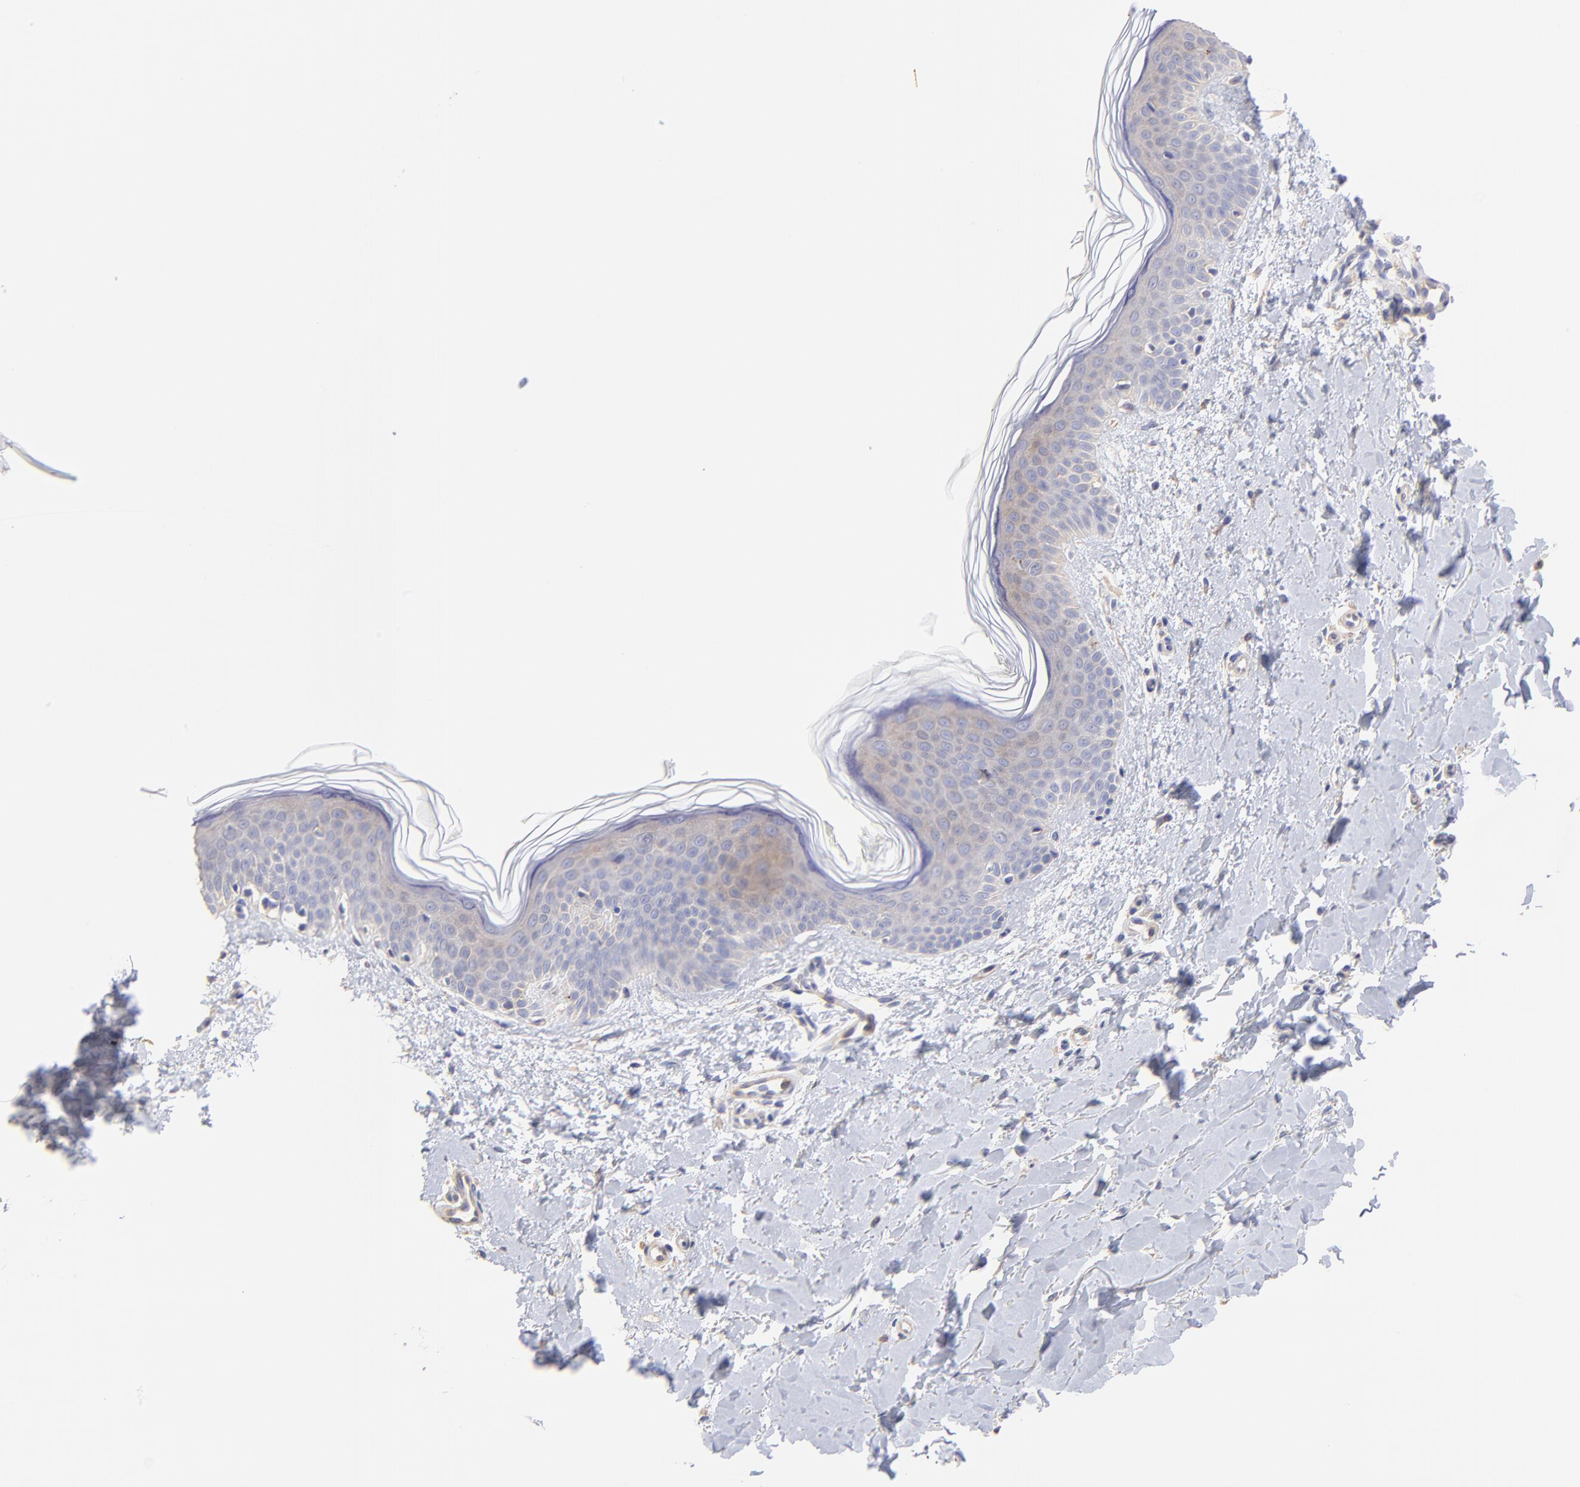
{"staining": {"intensity": "negative", "quantity": "none", "location": "none"}, "tissue": "skin", "cell_type": "Fibroblasts", "image_type": "normal", "snomed": [{"axis": "morphology", "description": "Normal tissue, NOS"}, {"axis": "topography", "description": "Skin"}], "caption": "Immunohistochemistry (IHC) of benign human skin exhibits no staining in fibroblasts.", "gene": "ACTRT1", "patient": {"sex": "female", "age": 56}}